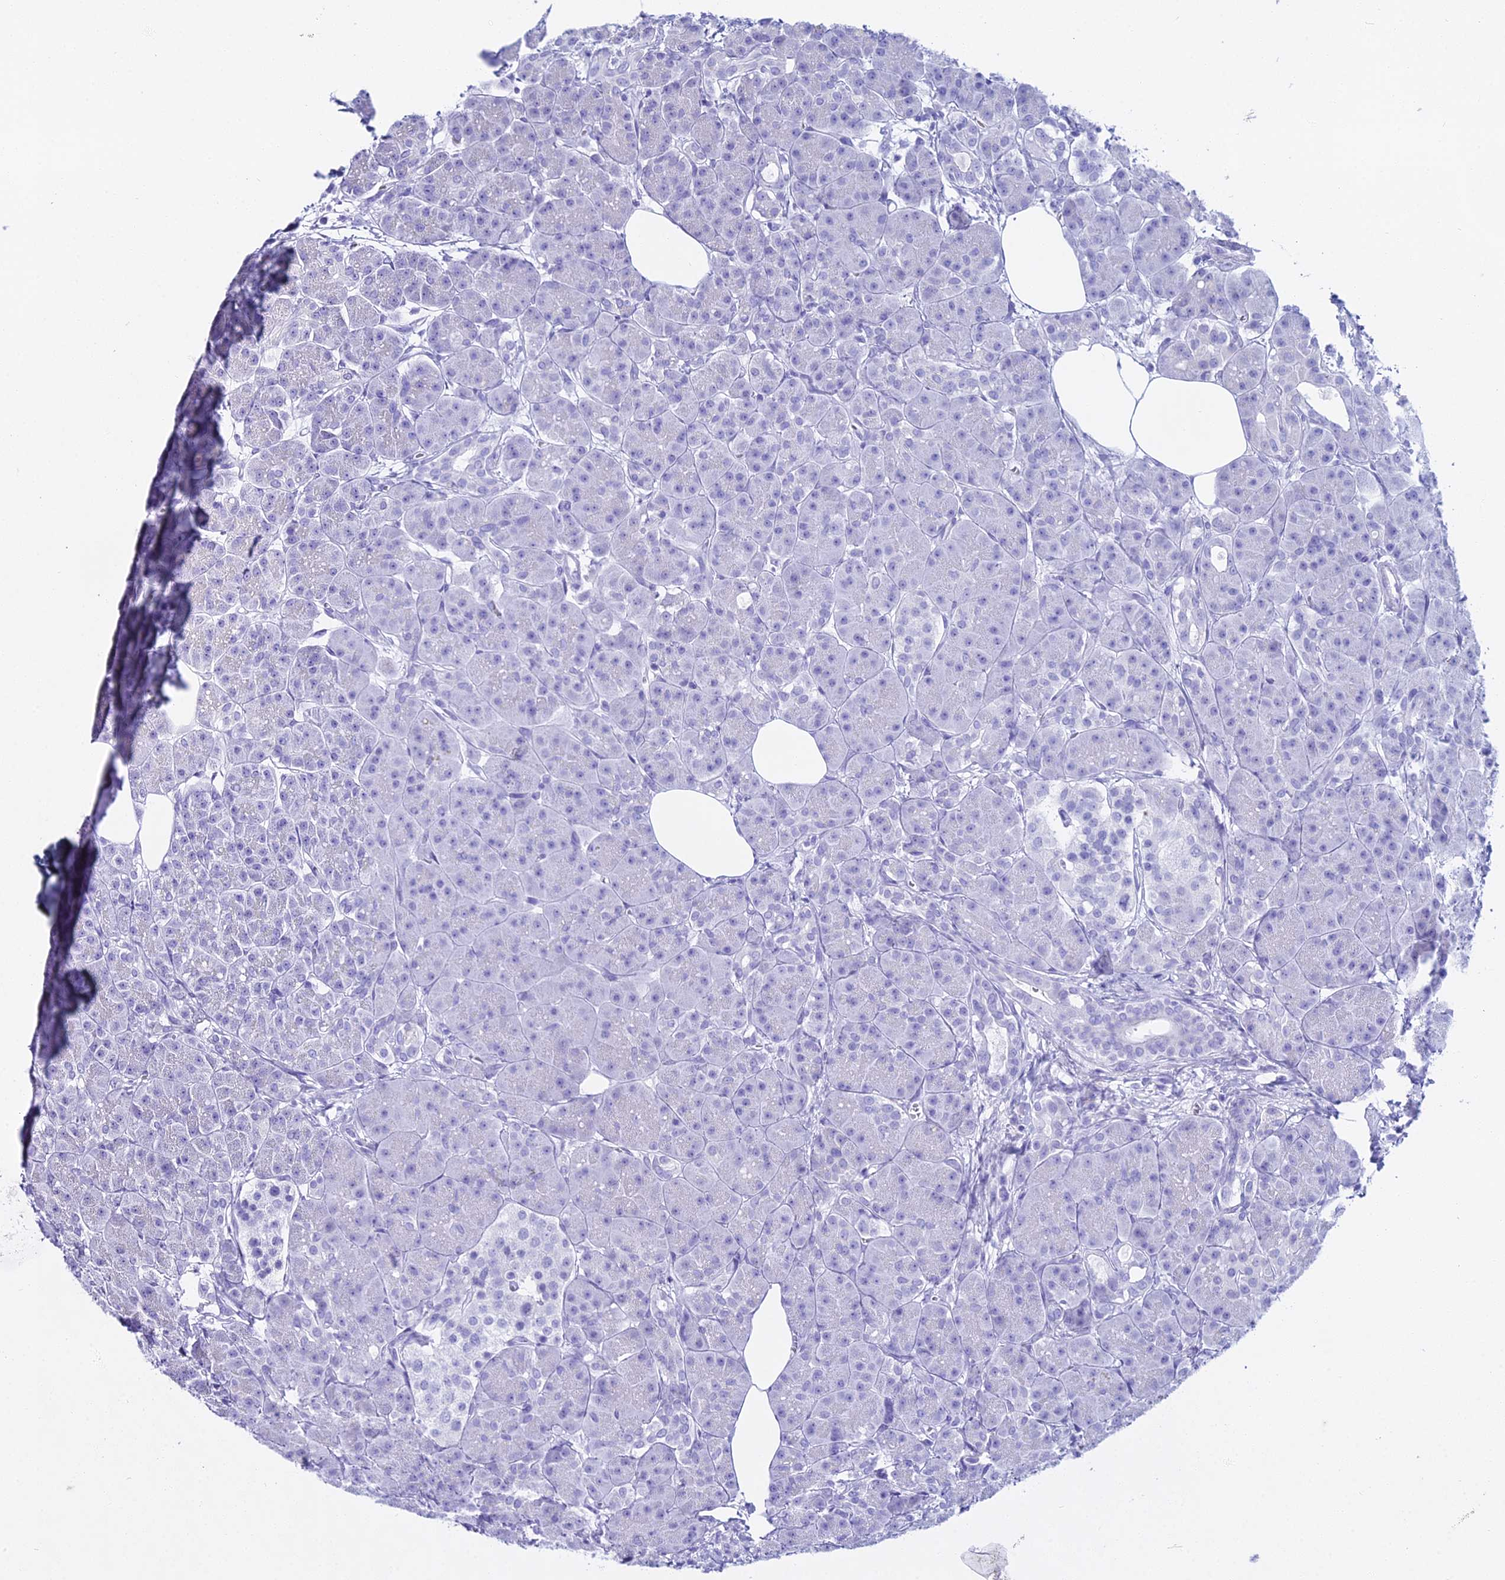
{"staining": {"intensity": "negative", "quantity": "none", "location": "none"}, "tissue": "pancreas", "cell_type": "Exocrine glandular cells", "image_type": "normal", "snomed": [{"axis": "morphology", "description": "Normal tissue, NOS"}, {"axis": "topography", "description": "Pancreas"}], "caption": "Immunohistochemical staining of benign pancreas displays no significant positivity in exocrine glandular cells.", "gene": "CGB1", "patient": {"sex": "male", "age": 63}}